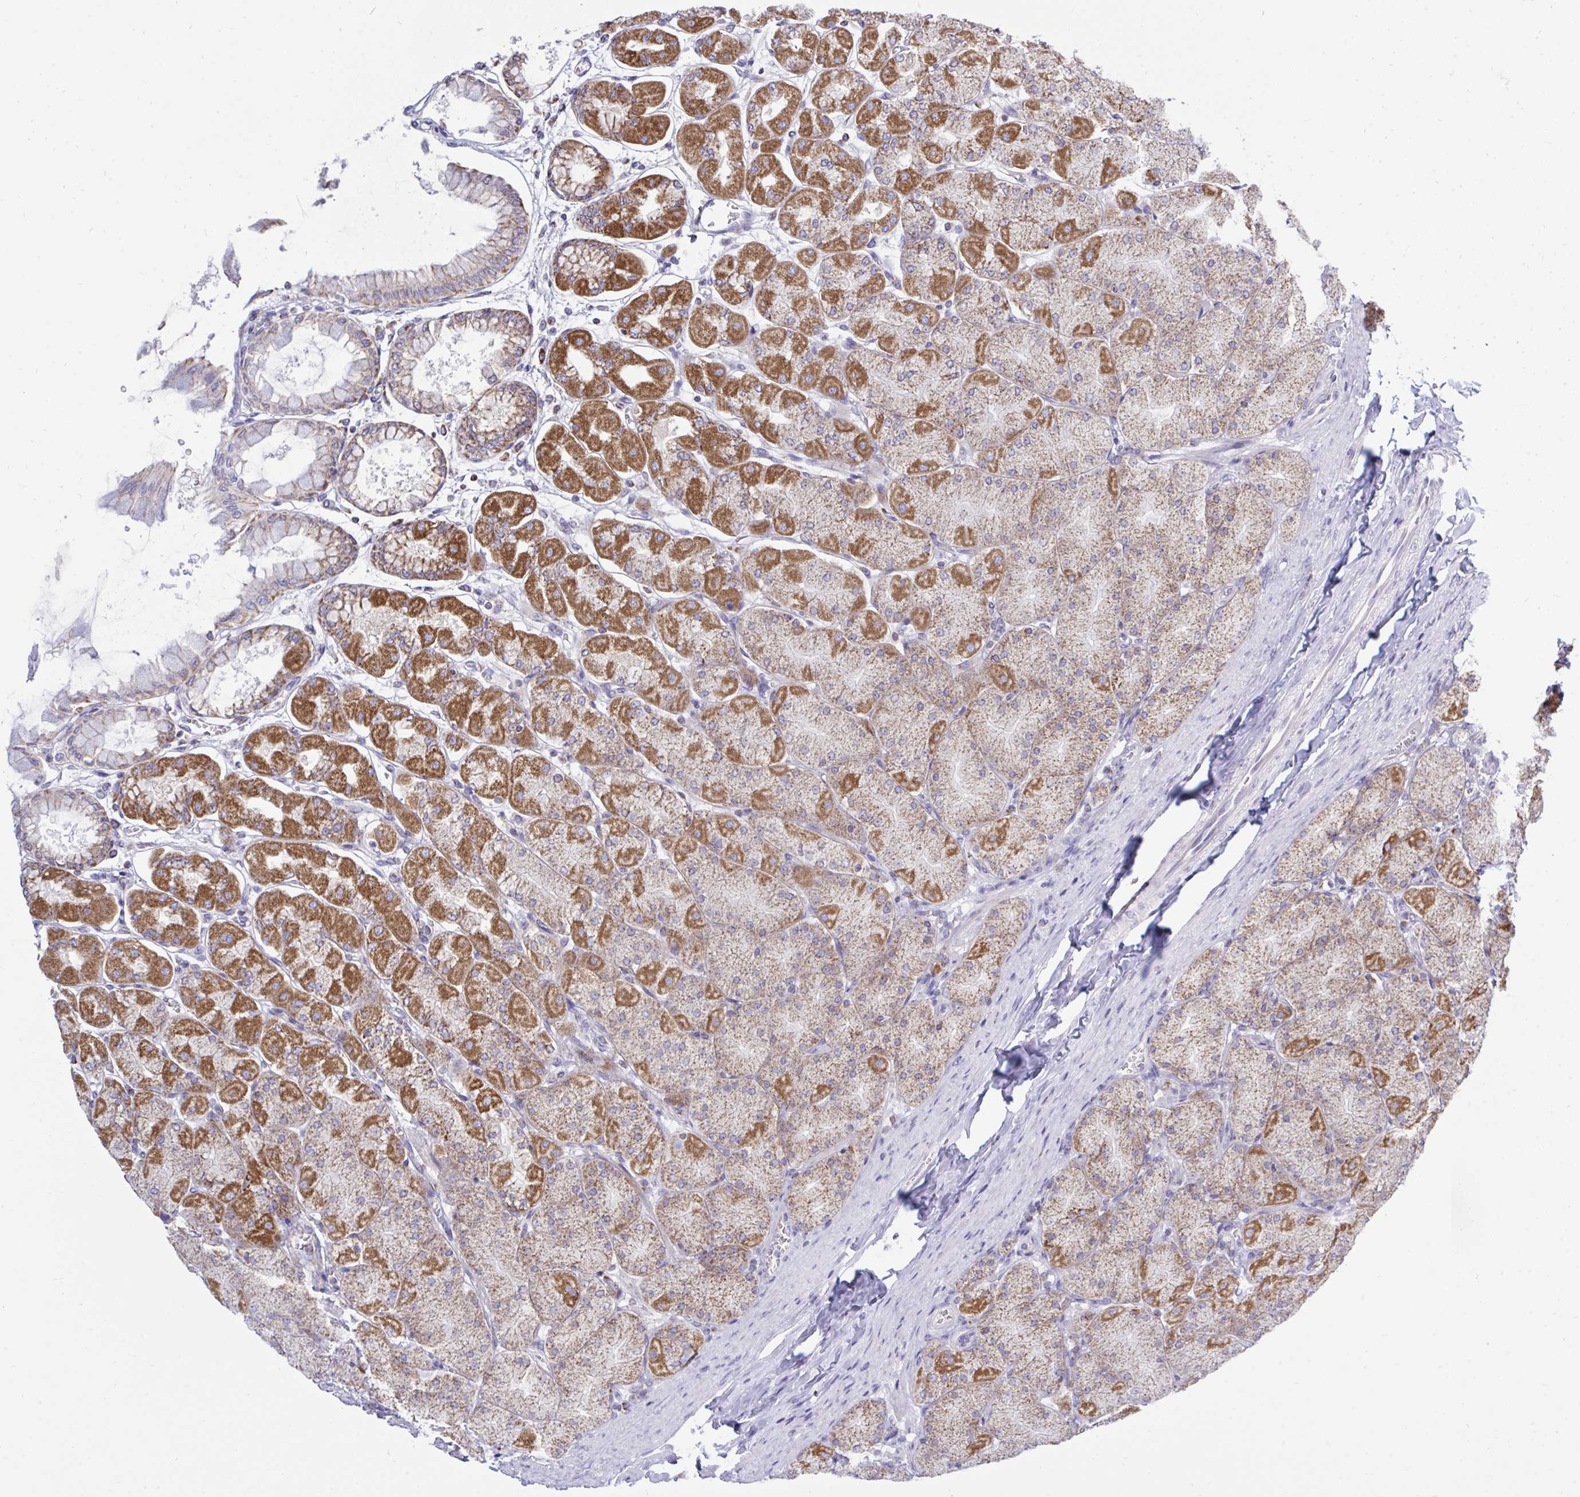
{"staining": {"intensity": "strong", "quantity": "25%-75%", "location": "cytoplasmic/membranous"}, "tissue": "stomach", "cell_type": "Glandular cells", "image_type": "normal", "snomed": [{"axis": "morphology", "description": "Normal tissue, NOS"}, {"axis": "topography", "description": "Stomach, upper"}], "caption": "Immunohistochemistry photomicrograph of normal human stomach stained for a protein (brown), which reveals high levels of strong cytoplasmic/membranous expression in approximately 25%-75% of glandular cells.", "gene": "HSPE1", "patient": {"sex": "female", "age": 56}}